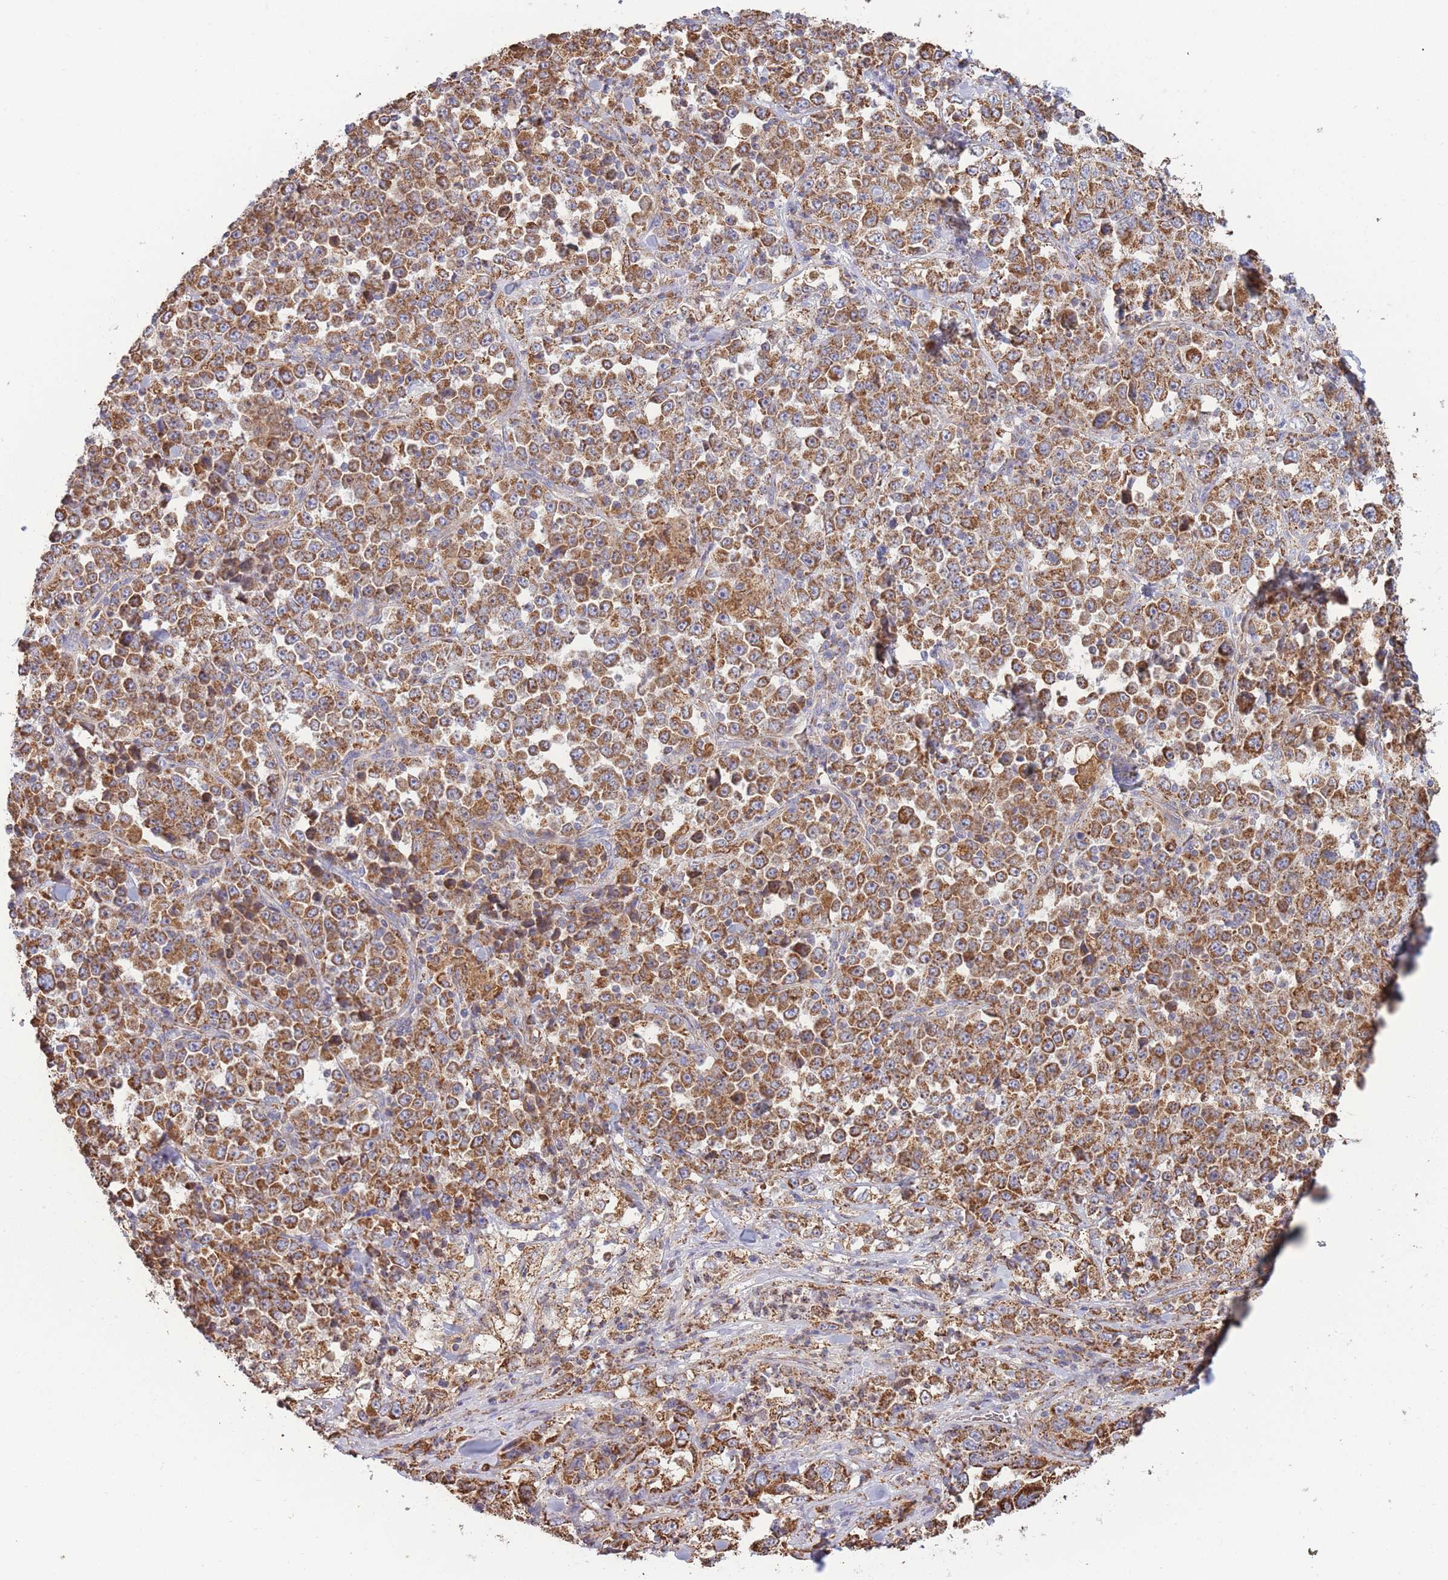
{"staining": {"intensity": "strong", "quantity": ">75%", "location": "cytoplasmic/membranous"}, "tissue": "stomach cancer", "cell_type": "Tumor cells", "image_type": "cancer", "snomed": [{"axis": "morphology", "description": "Normal tissue, NOS"}, {"axis": "morphology", "description": "Adenocarcinoma, NOS"}, {"axis": "topography", "description": "Stomach, upper"}, {"axis": "topography", "description": "Stomach"}], "caption": "The immunohistochemical stain shows strong cytoplasmic/membranous staining in tumor cells of stomach adenocarcinoma tissue.", "gene": "MRPL17", "patient": {"sex": "male", "age": 59}}